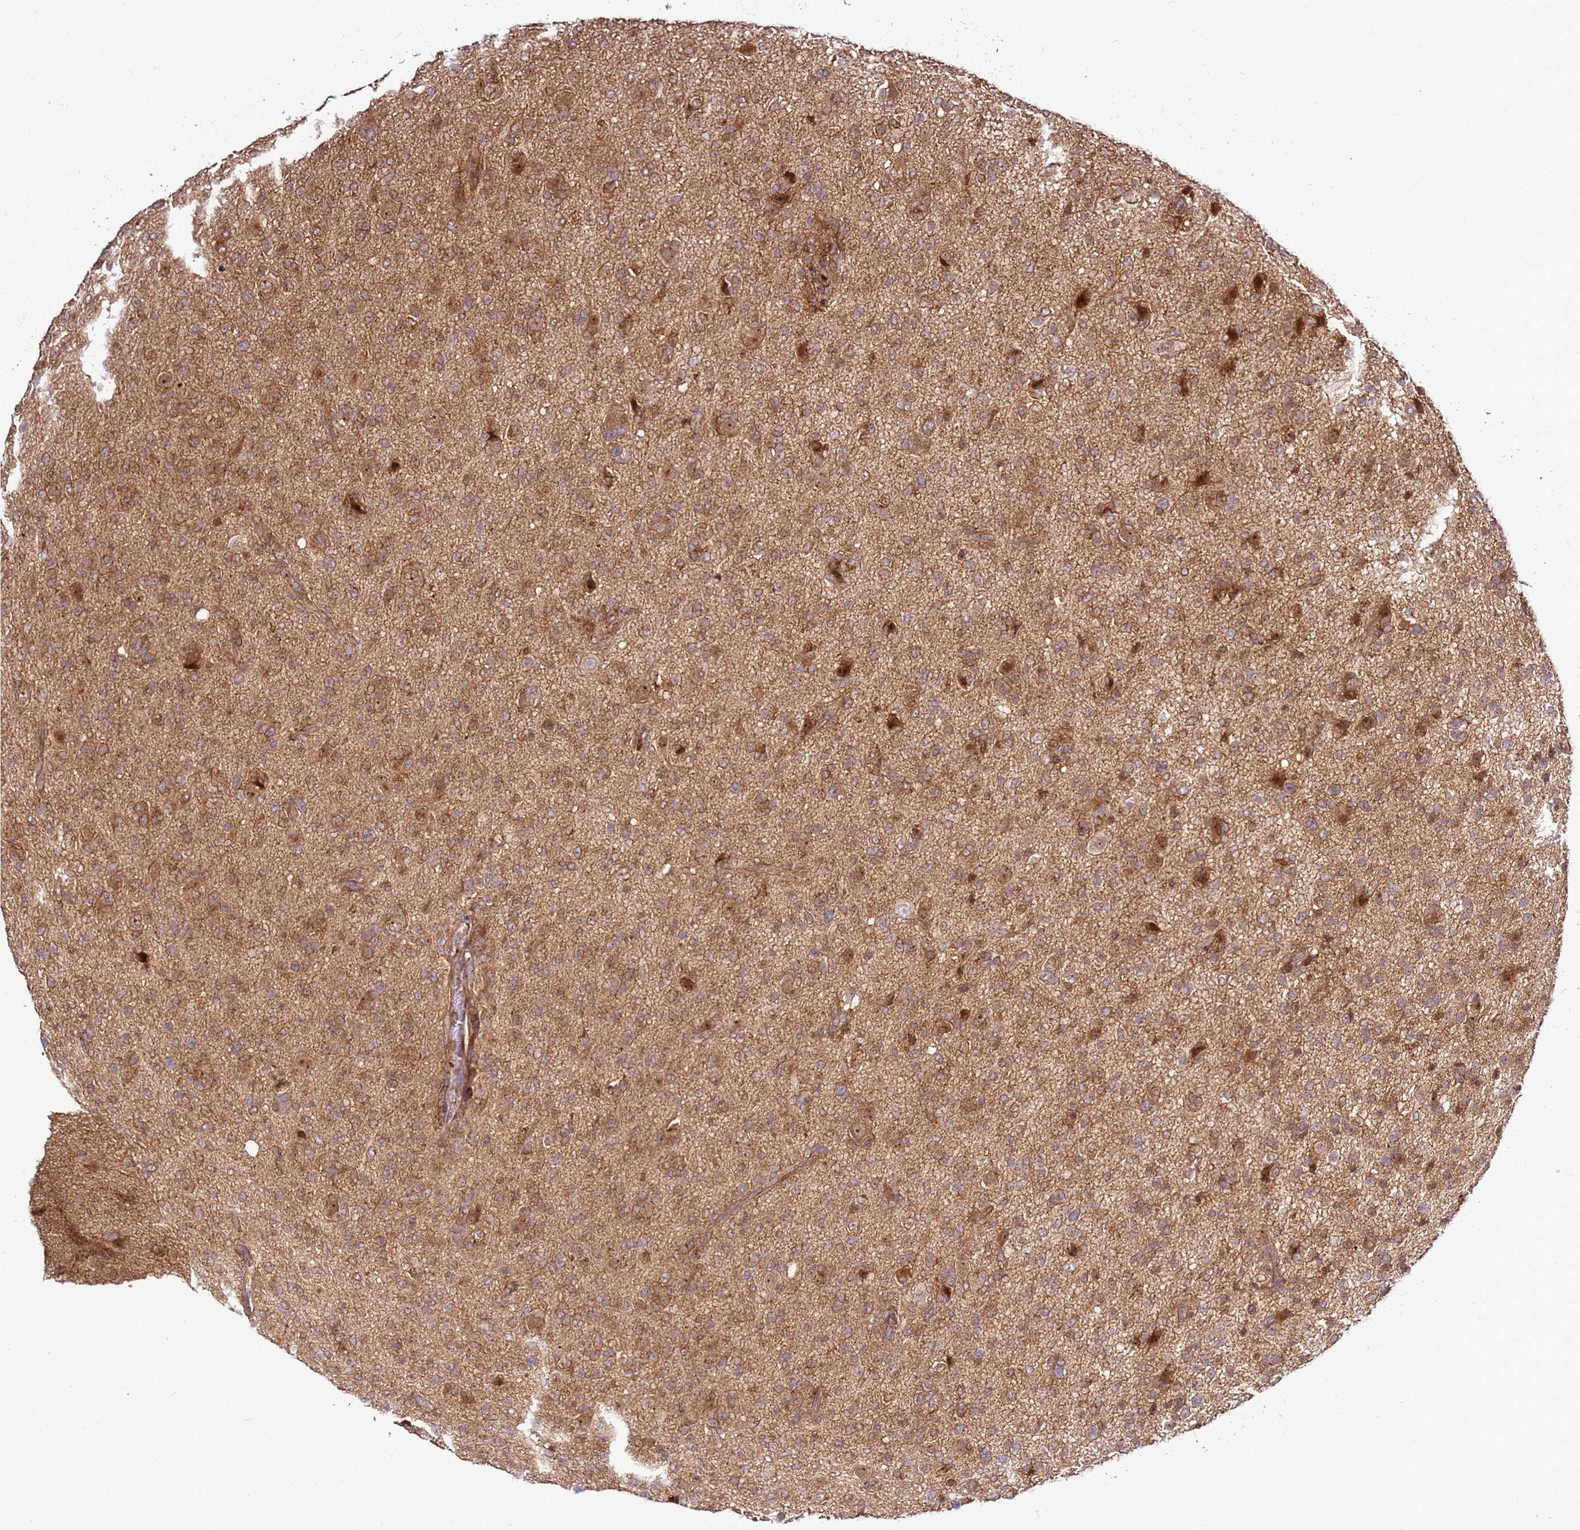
{"staining": {"intensity": "moderate", "quantity": ">75%", "location": "cytoplasmic/membranous"}, "tissue": "glioma", "cell_type": "Tumor cells", "image_type": "cancer", "snomed": [{"axis": "morphology", "description": "Glioma, malignant, High grade"}, {"axis": "topography", "description": "Brain"}], "caption": "Immunohistochemistry (IHC) histopathology image of glioma stained for a protein (brown), which shows medium levels of moderate cytoplasmic/membranous positivity in approximately >75% of tumor cells.", "gene": "RASA3", "patient": {"sex": "female", "age": 57}}